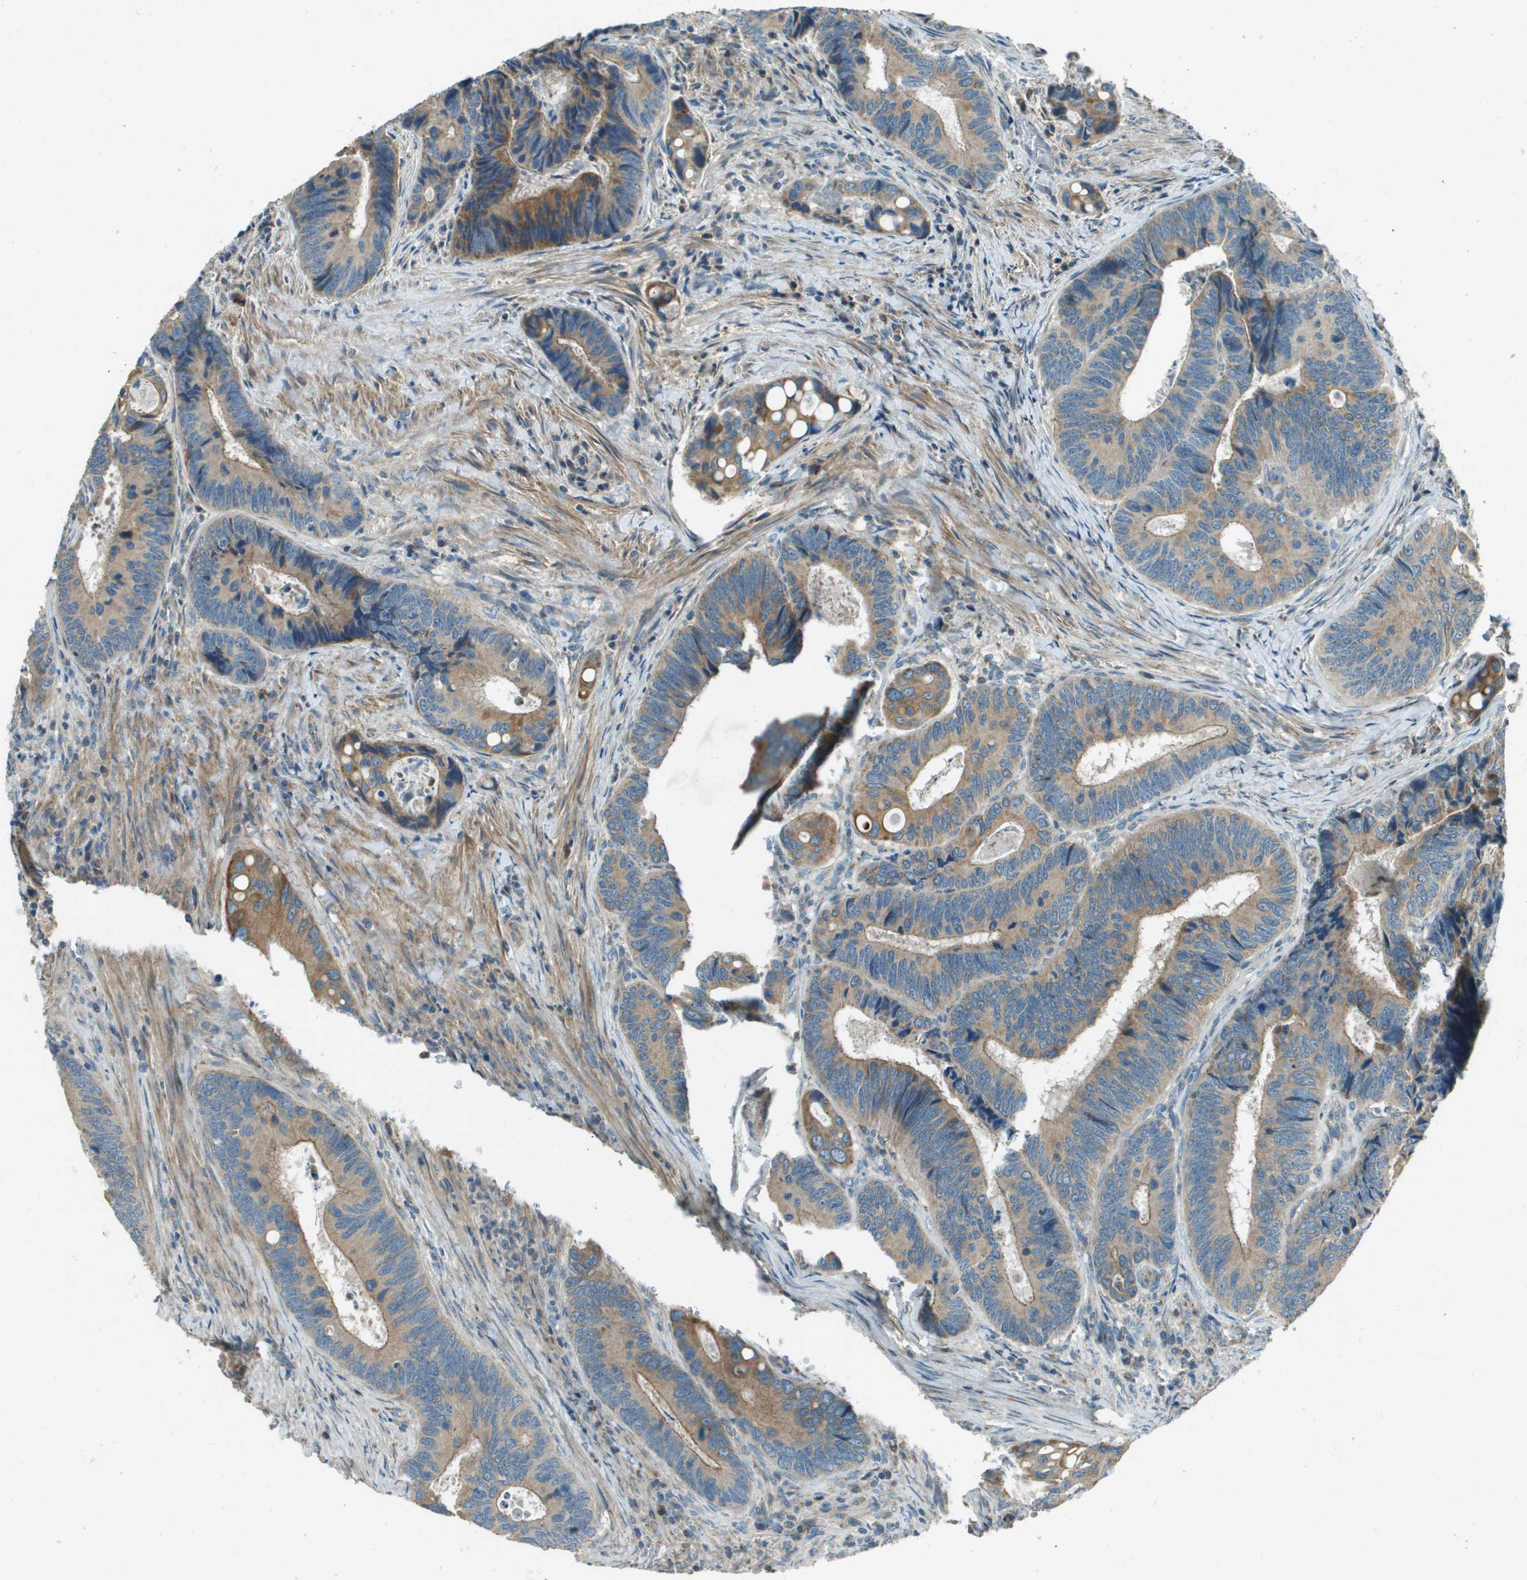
{"staining": {"intensity": "moderate", "quantity": ">75%", "location": "cytoplasmic/membranous"}, "tissue": "colorectal cancer", "cell_type": "Tumor cells", "image_type": "cancer", "snomed": [{"axis": "morphology", "description": "Inflammation, NOS"}, {"axis": "morphology", "description": "Adenocarcinoma, NOS"}, {"axis": "topography", "description": "Colon"}], "caption": "Protein staining exhibits moderate cytoplasmic/membranous expression in about >75% of tumor cells in colorectal cancer. The staining was performed using DAB, with brown indicating positive protein expression. Nuclei are stained blue with hematoxylin.", "gene": "MIGA1", "patient": {"sex": "male", "age": 72}}